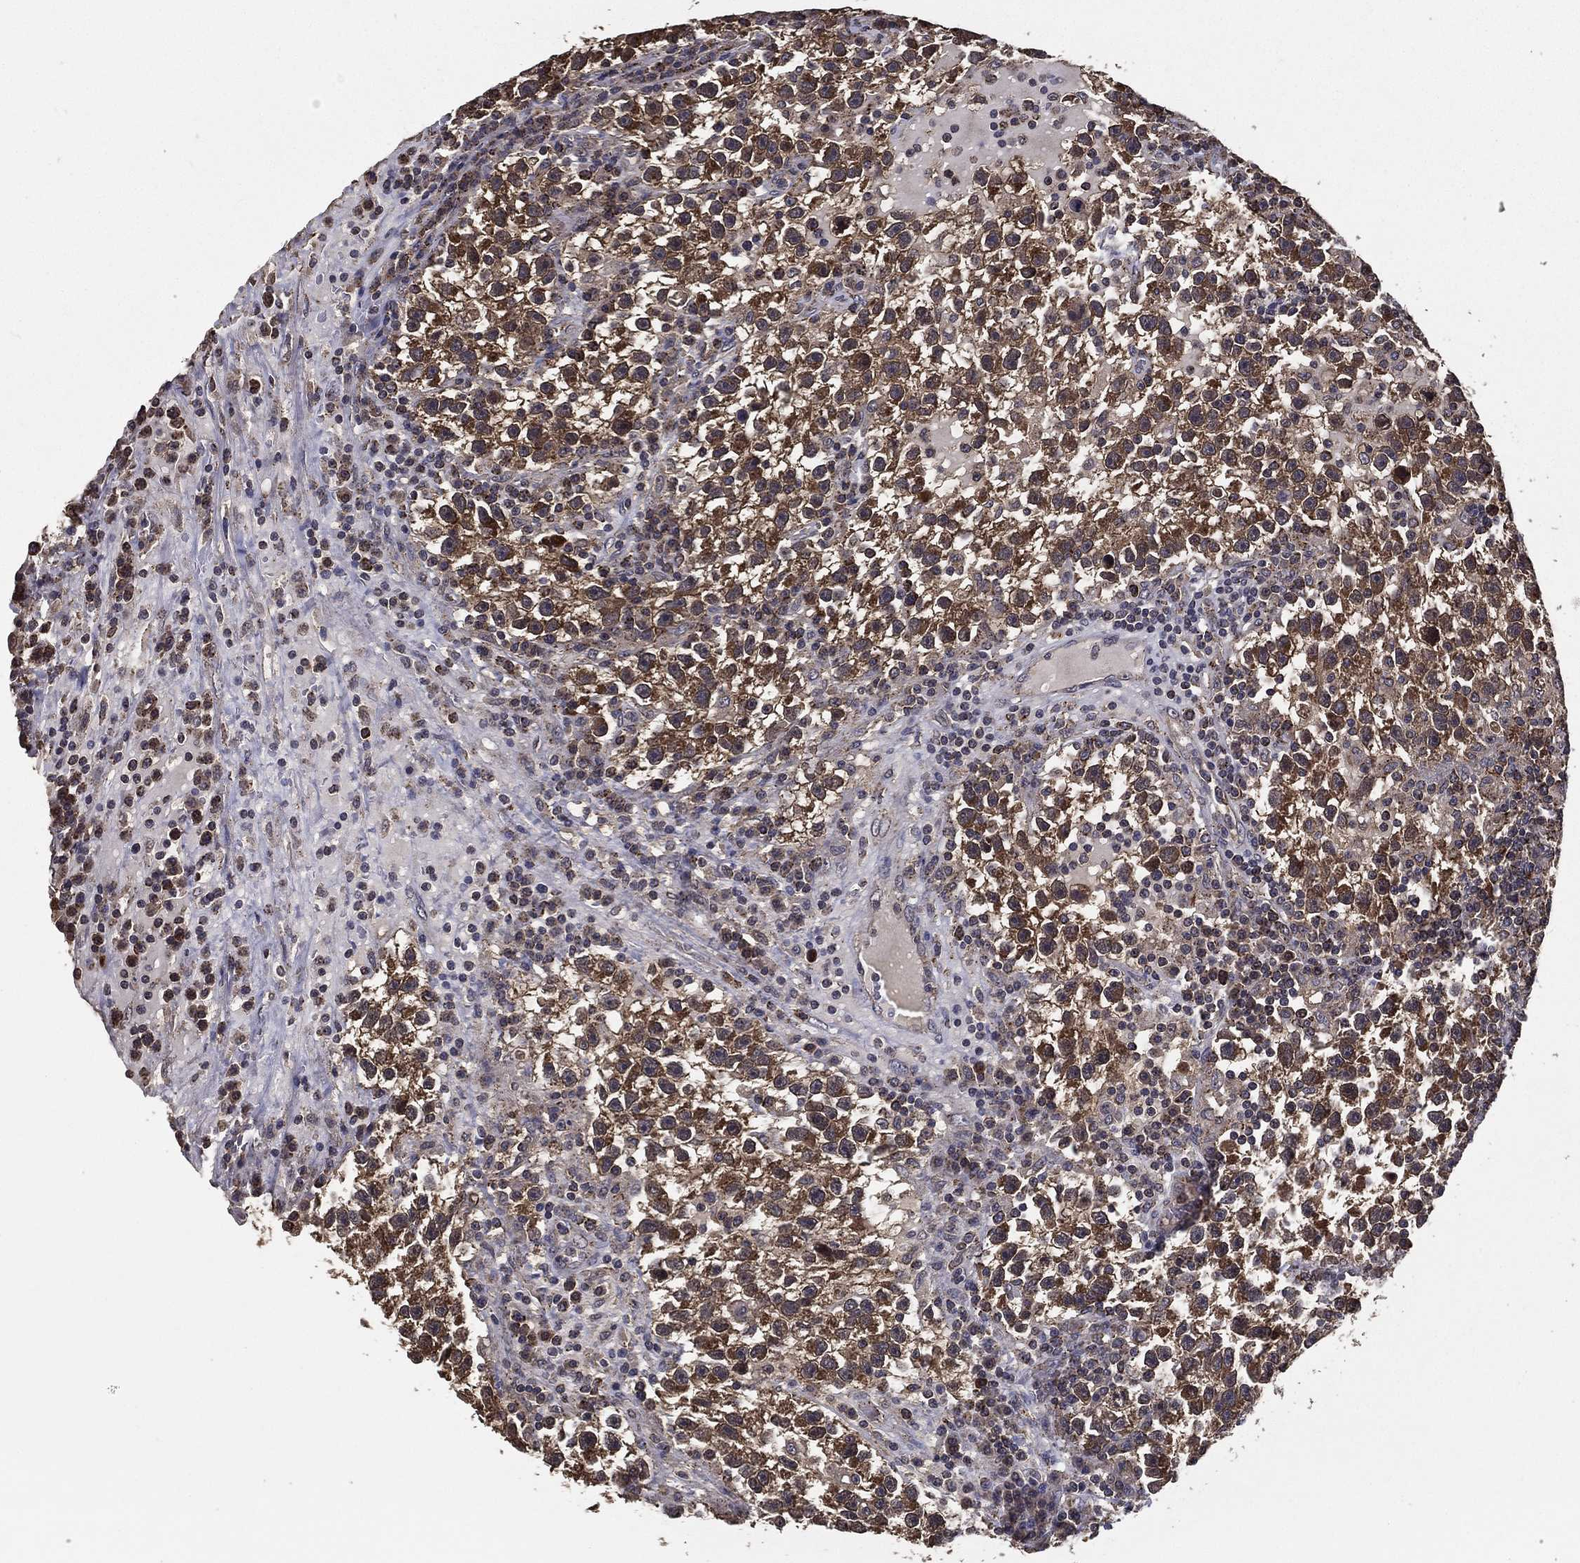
{"staining": {"intensity": "strong", "quantity": ">75%", "location": "cytoplasmic/membranous"}, "tissue": "testis cancer", "cell_type": "Tumor cells", "image_type": "cancer", "snomed": [{"axis": "morphology", "description": "Seminoma, NOS"}, {"axis": "topography", "description": "Testis"}], "caption": "Testis cancer stained for a protein shows strong cytoplasmic/membranous positivity in tumor cells.", "gene": "PCNT", "patient": {"sex": "male", "age": 47}}